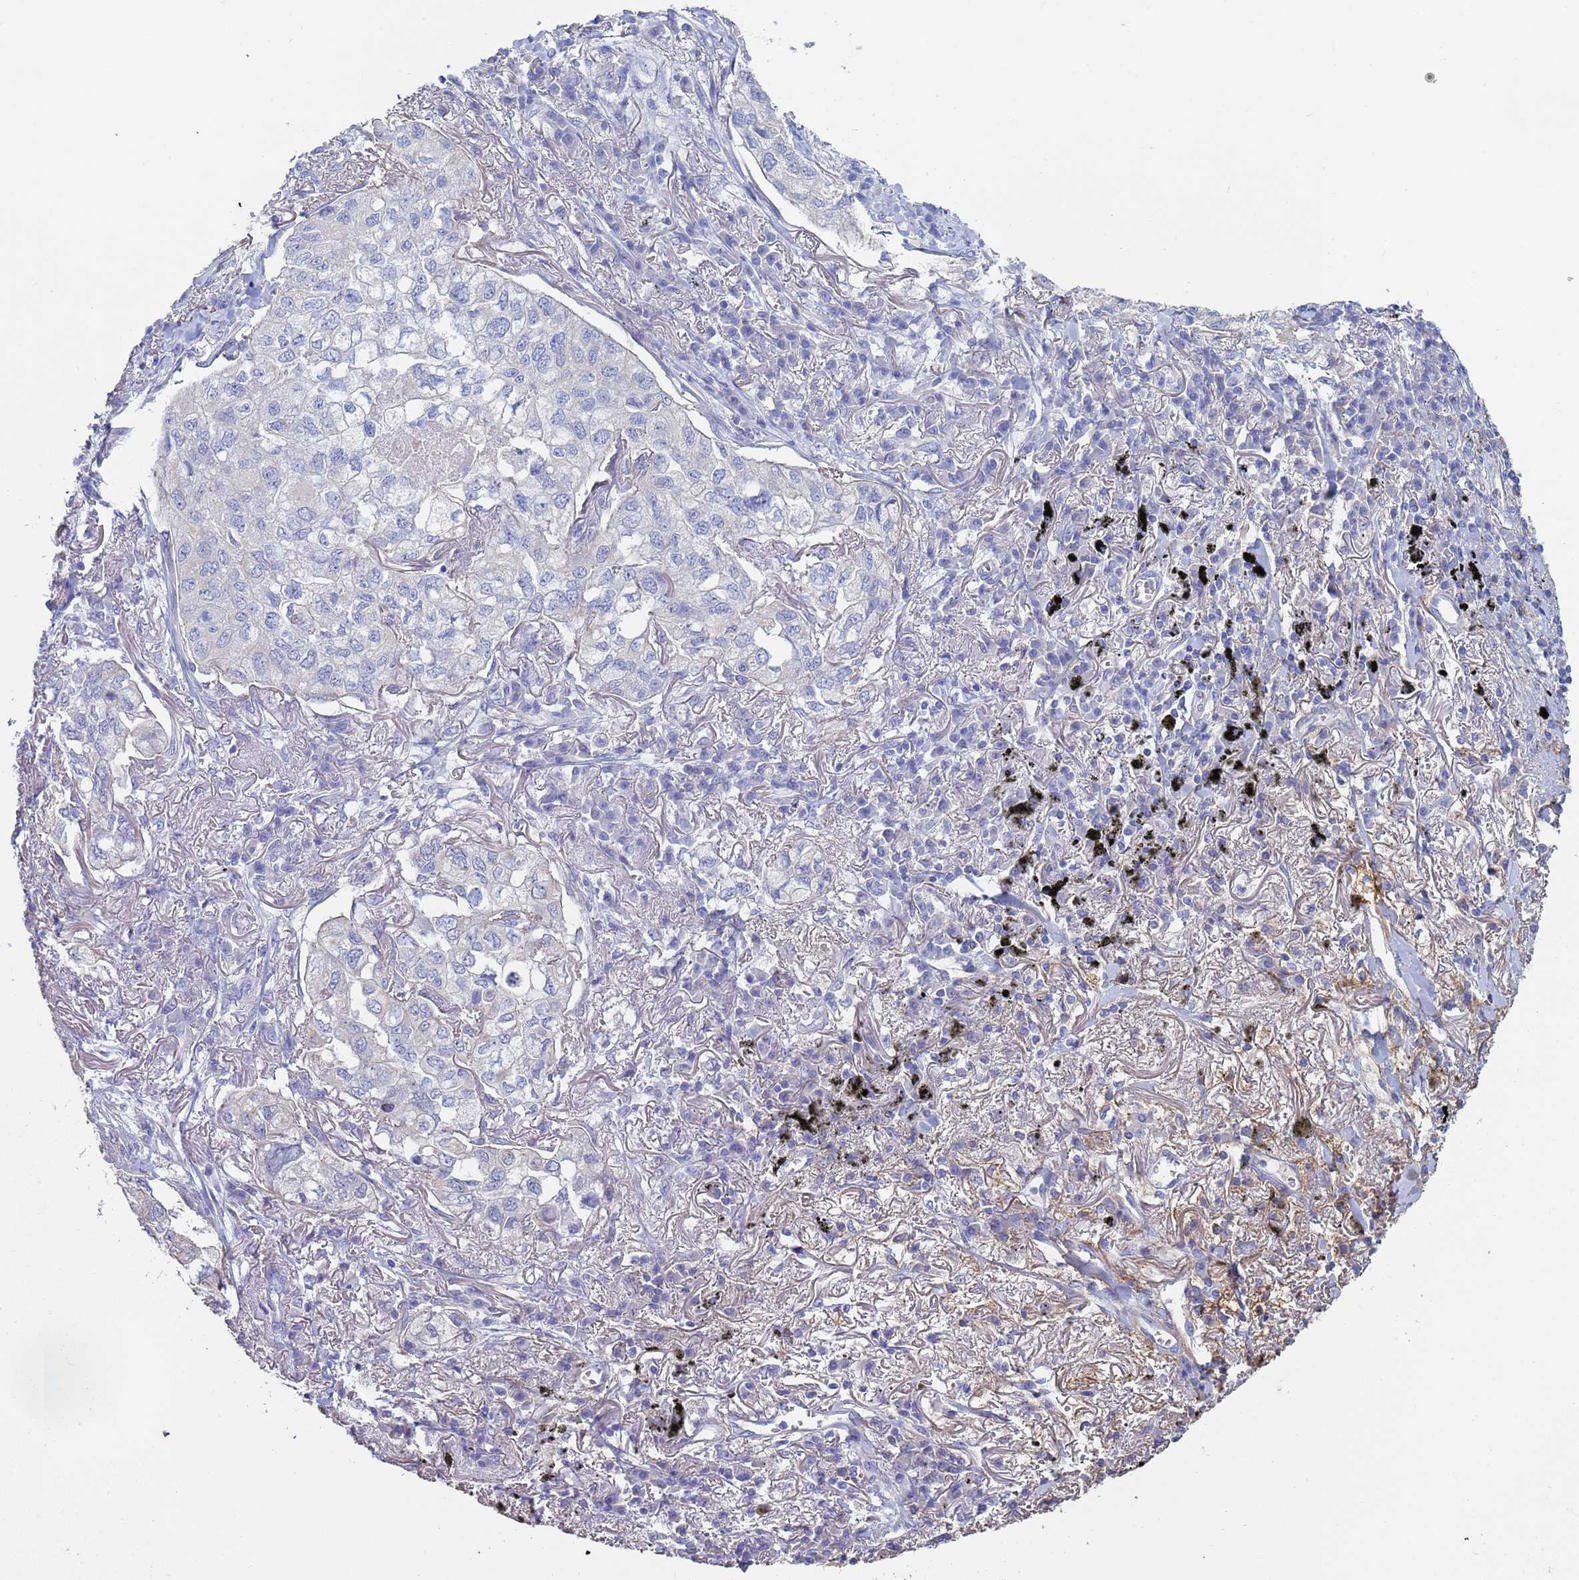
{"staining": {"intensity": "negative", "quantity": "none", "location": "none"}, "tissue": "lung cancer", "cell_type": "Tumor cells", "image_type": "cancer", "snomed": [{"axis": "morphology", "description": "Adenocarcinoma, NOS"}, {"axis": "topography", "description": "Lung"}], "caption": "Lung adenocarcinoma was stained to show a protein in brown. There is no significant expression in tumor cells.", "gene": "ABCA8", "patient": {"sex": "male", "age": 65}}